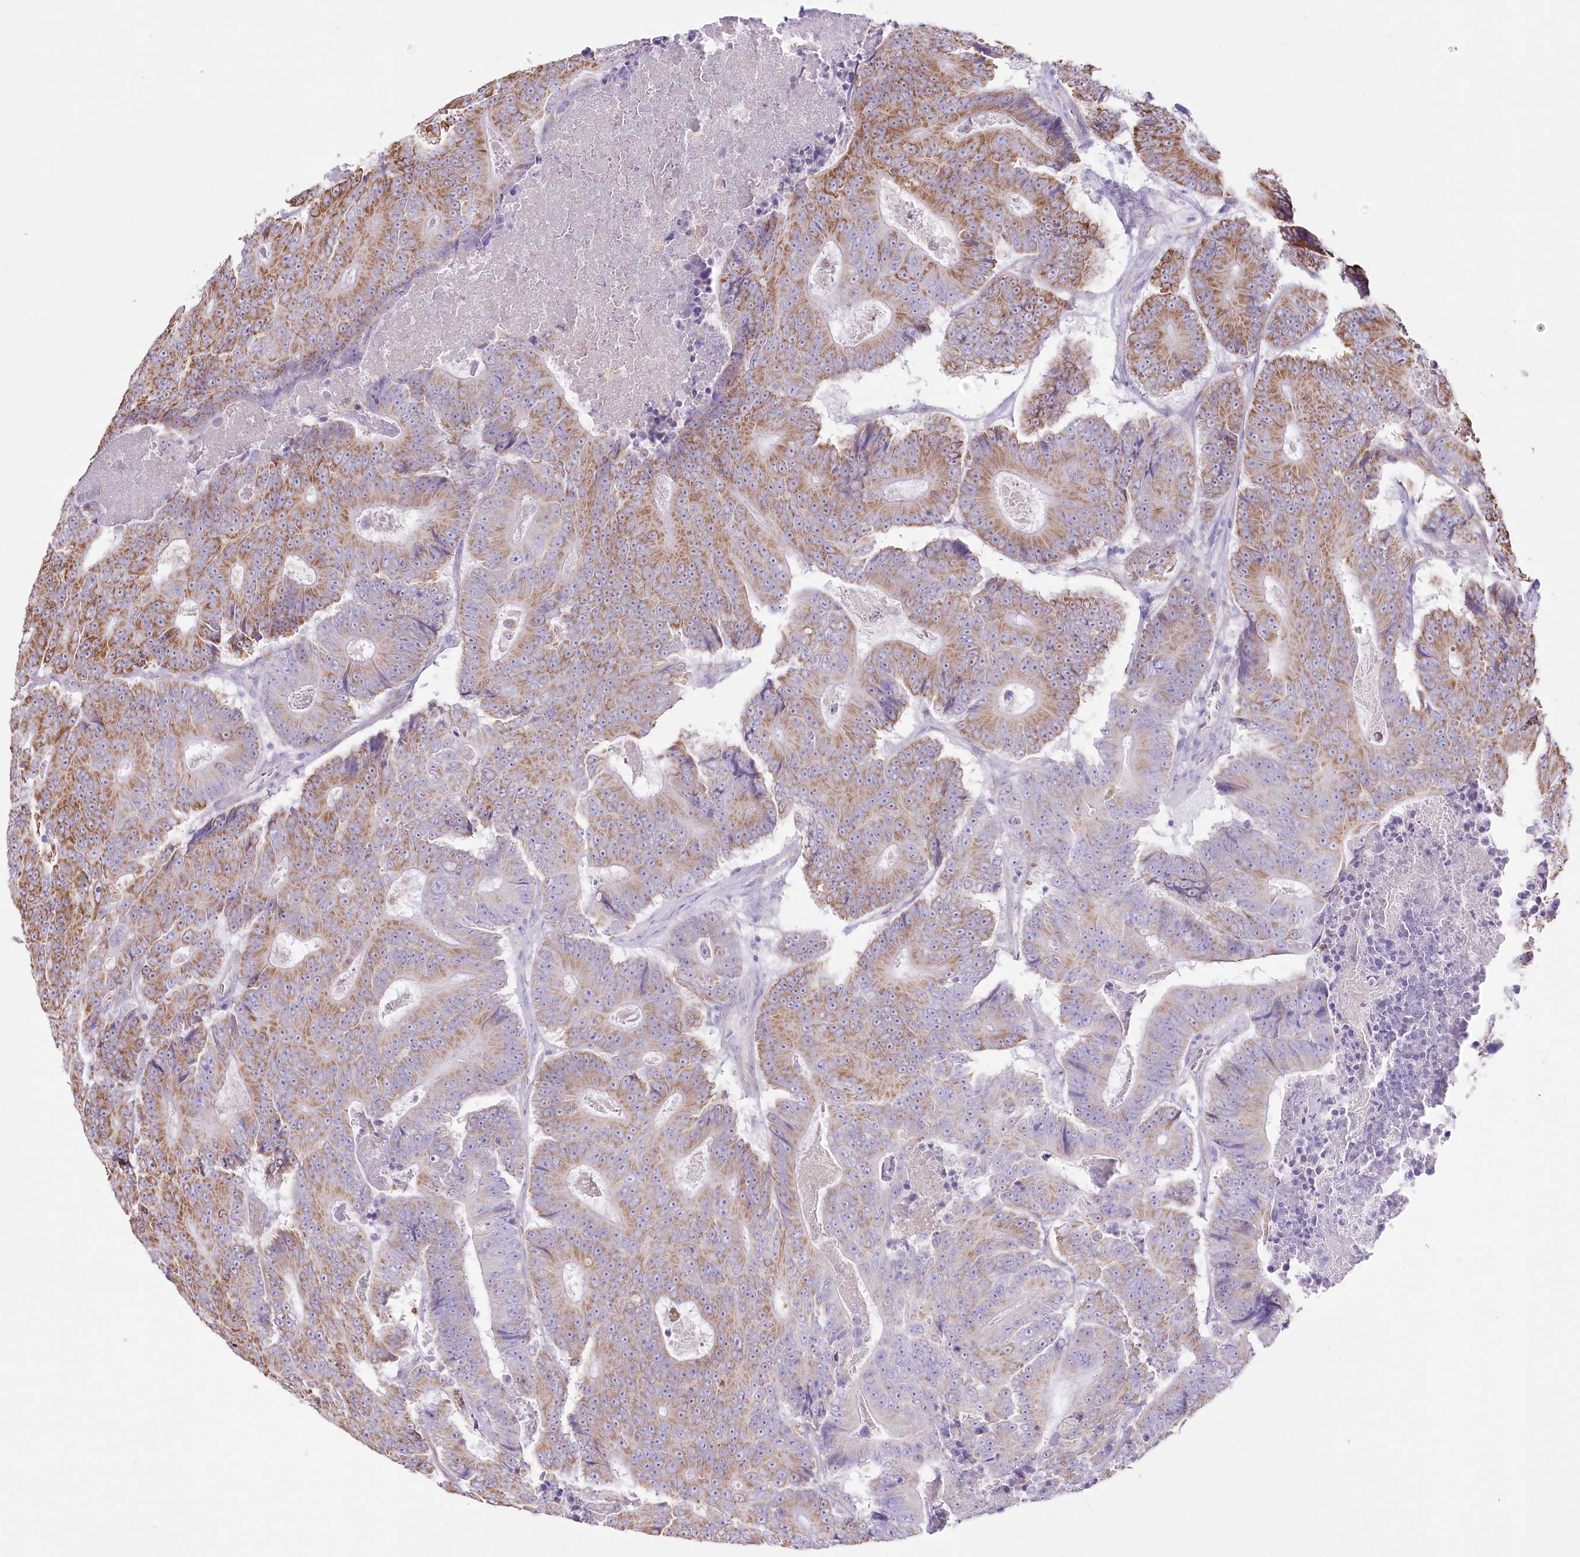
{"staining": {"intensity": "moderate", "quantity": ">75%", "location": "cytoplasmic/membranous"}, "tissue": "colorectal cancer", "cell_type": "Tumor cells", "image_type": "cancer", "snomed": [{"axis": "morphology", "description": "Adenocarcinoma, NOS"}, {"axis": "topography", "description": "Colon"}], "caption": "This photomicrograph shows immunohistochemistry (IHC) staining of colorectal cancer (adenocarcinoma), with medium moderate cytoplasmic/membranous positivity in about >75% of tumor cells.", "gene": "SLC39A10", "patient": {"sex": "male", "age": 83}}